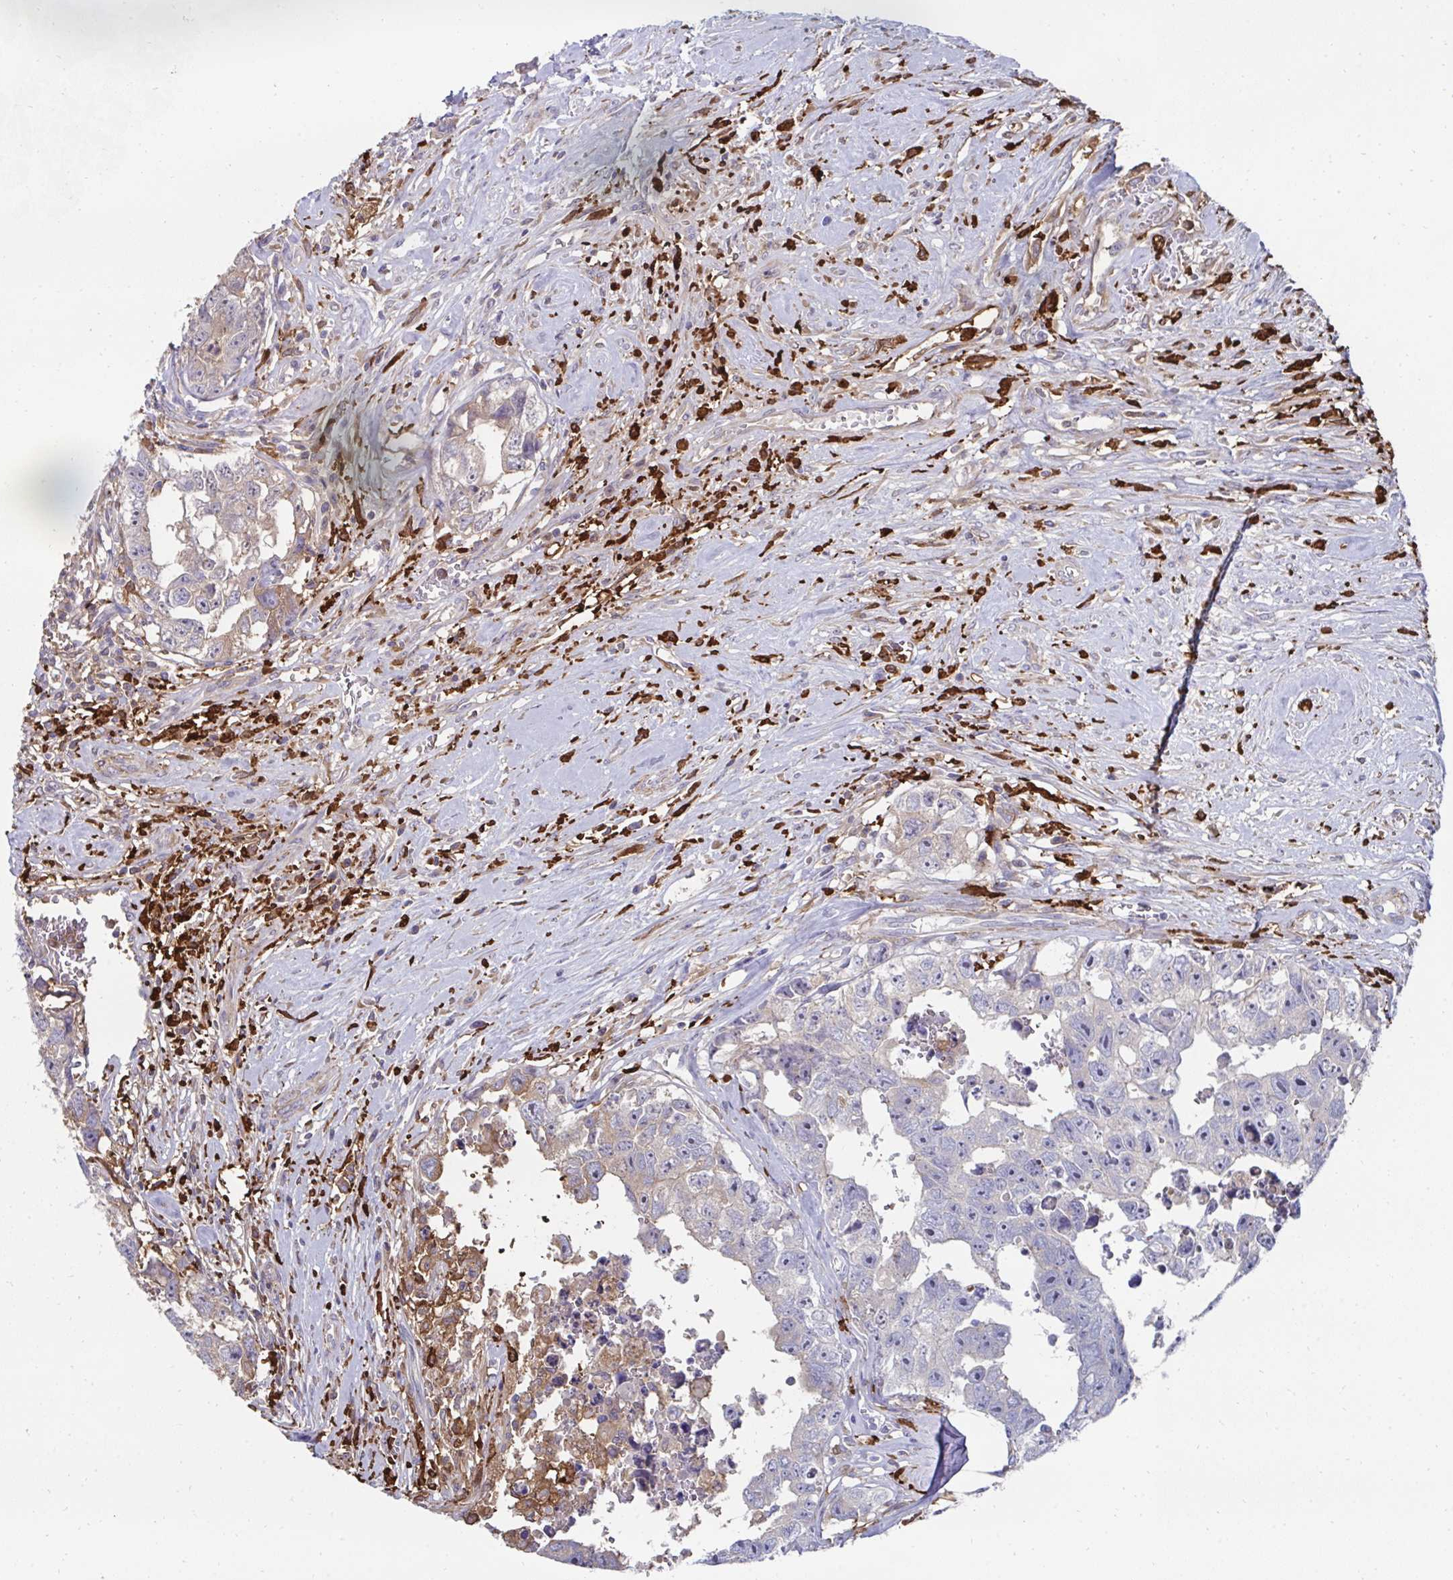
{"staining": {"intensity": "weak", "quantity": "<25%", "location": "cytoplasmic/membranous"}, "tissue": "testis cancer", "cell_type": "Tumor cells", "image_type": "cancer", "snomed": [{"axis": "morphology", "description": "Carcinoma, Embryonal, NOS"}, {"axis": "topography", "description": "Testis"}], "caption": "IHC of human testis embryonal carcinoma demonstrates no expression in tumor cells. (Brightfield microscopy of DAB (3,3'-diaminobenzidine) immunohistochemistry at high magnification).", "gene": "FBXL13", "patient": {"sex": "male", "age": 22}}